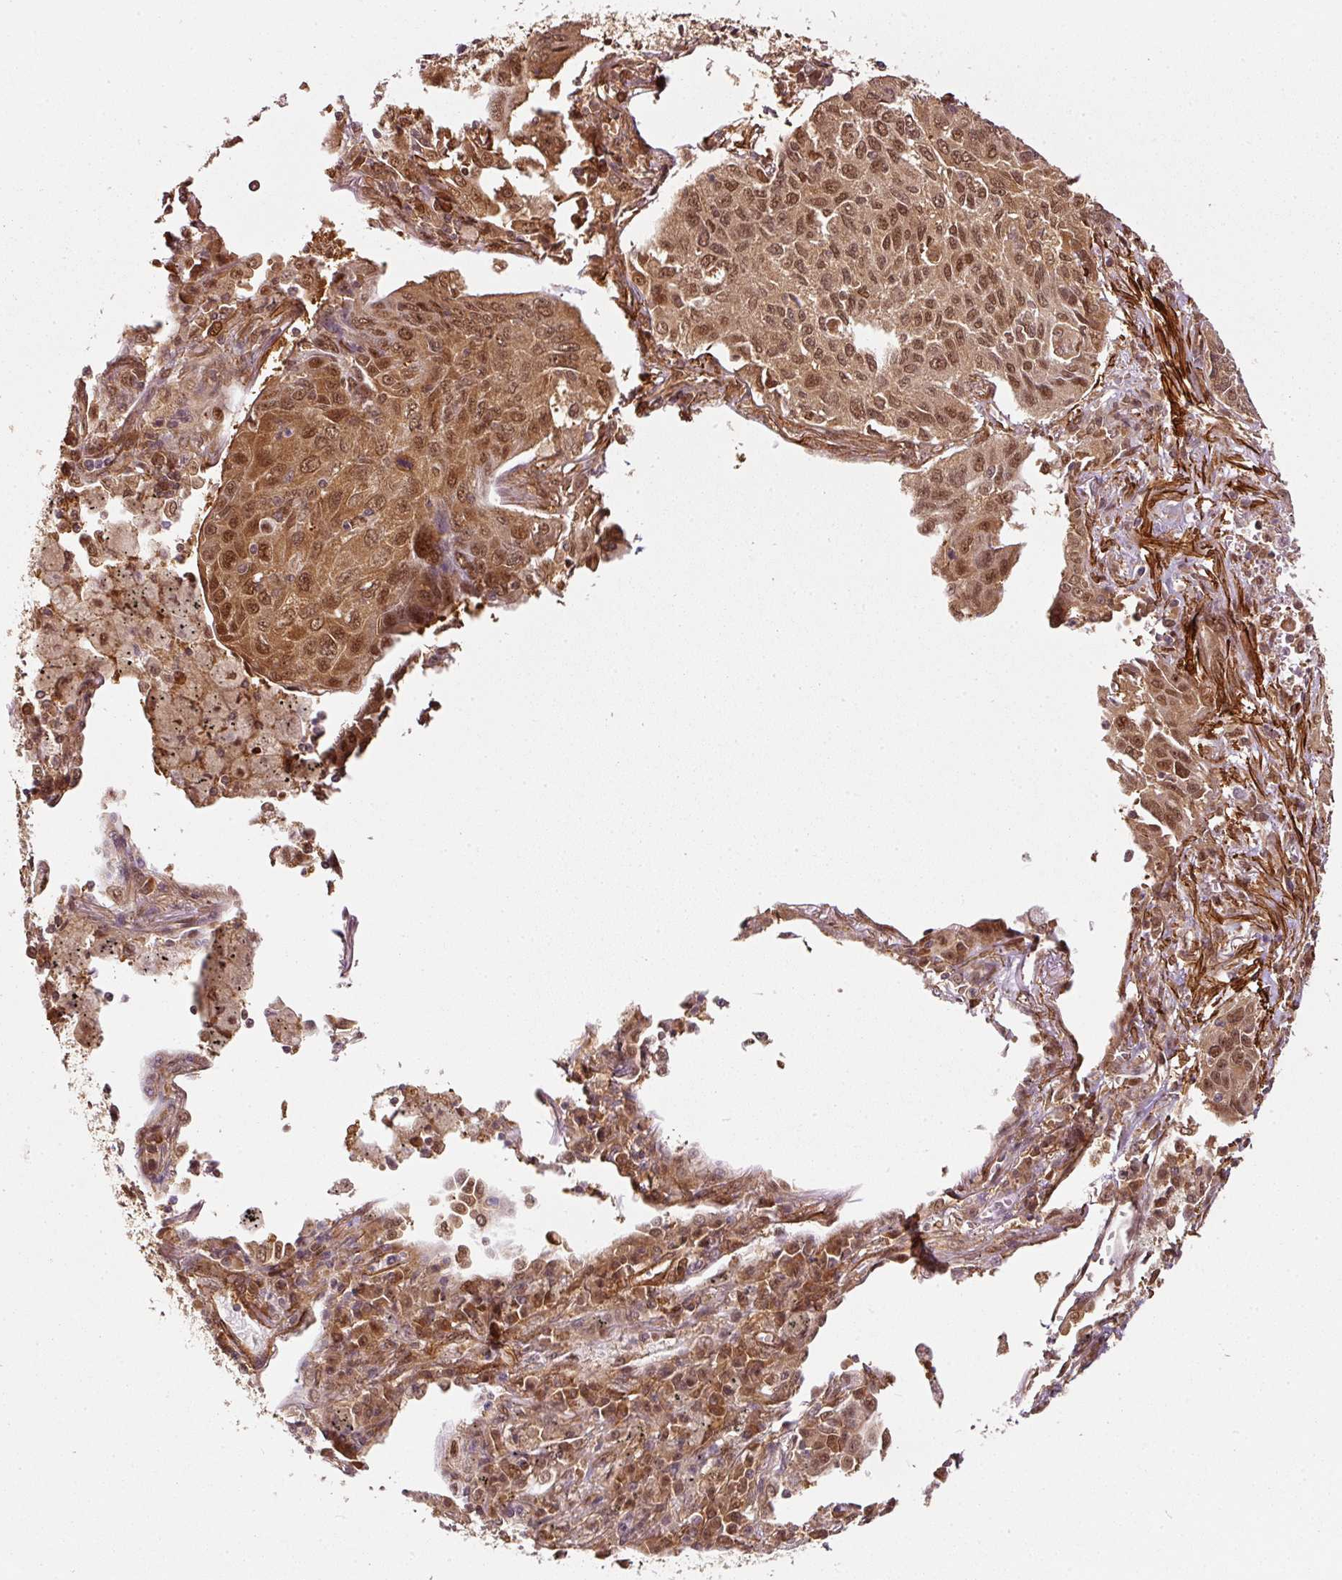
{"staining": {"intensity": "moderate", "quantity": ">75%", "location": "cytoplasmic/membranous,nuclear"}, "tissue": "lung cancer", "cell_type": "Tumor cells", "image_type": "cancer", "snomed": [{"axis": "morphology", "description": "Squamous cell carcinoma, NOS"}, {"axis": "topography", "description": "Lung"}], "caption": "Human lung squamous cell carcinoma stained for a protein (brown) demonstrates moderate cytoplasmic/membranous and nuclear positive expression in approximately >75% of tumor cells.", "gene": "PSMD1", "patient": {"sex": "female", "age": 66}}